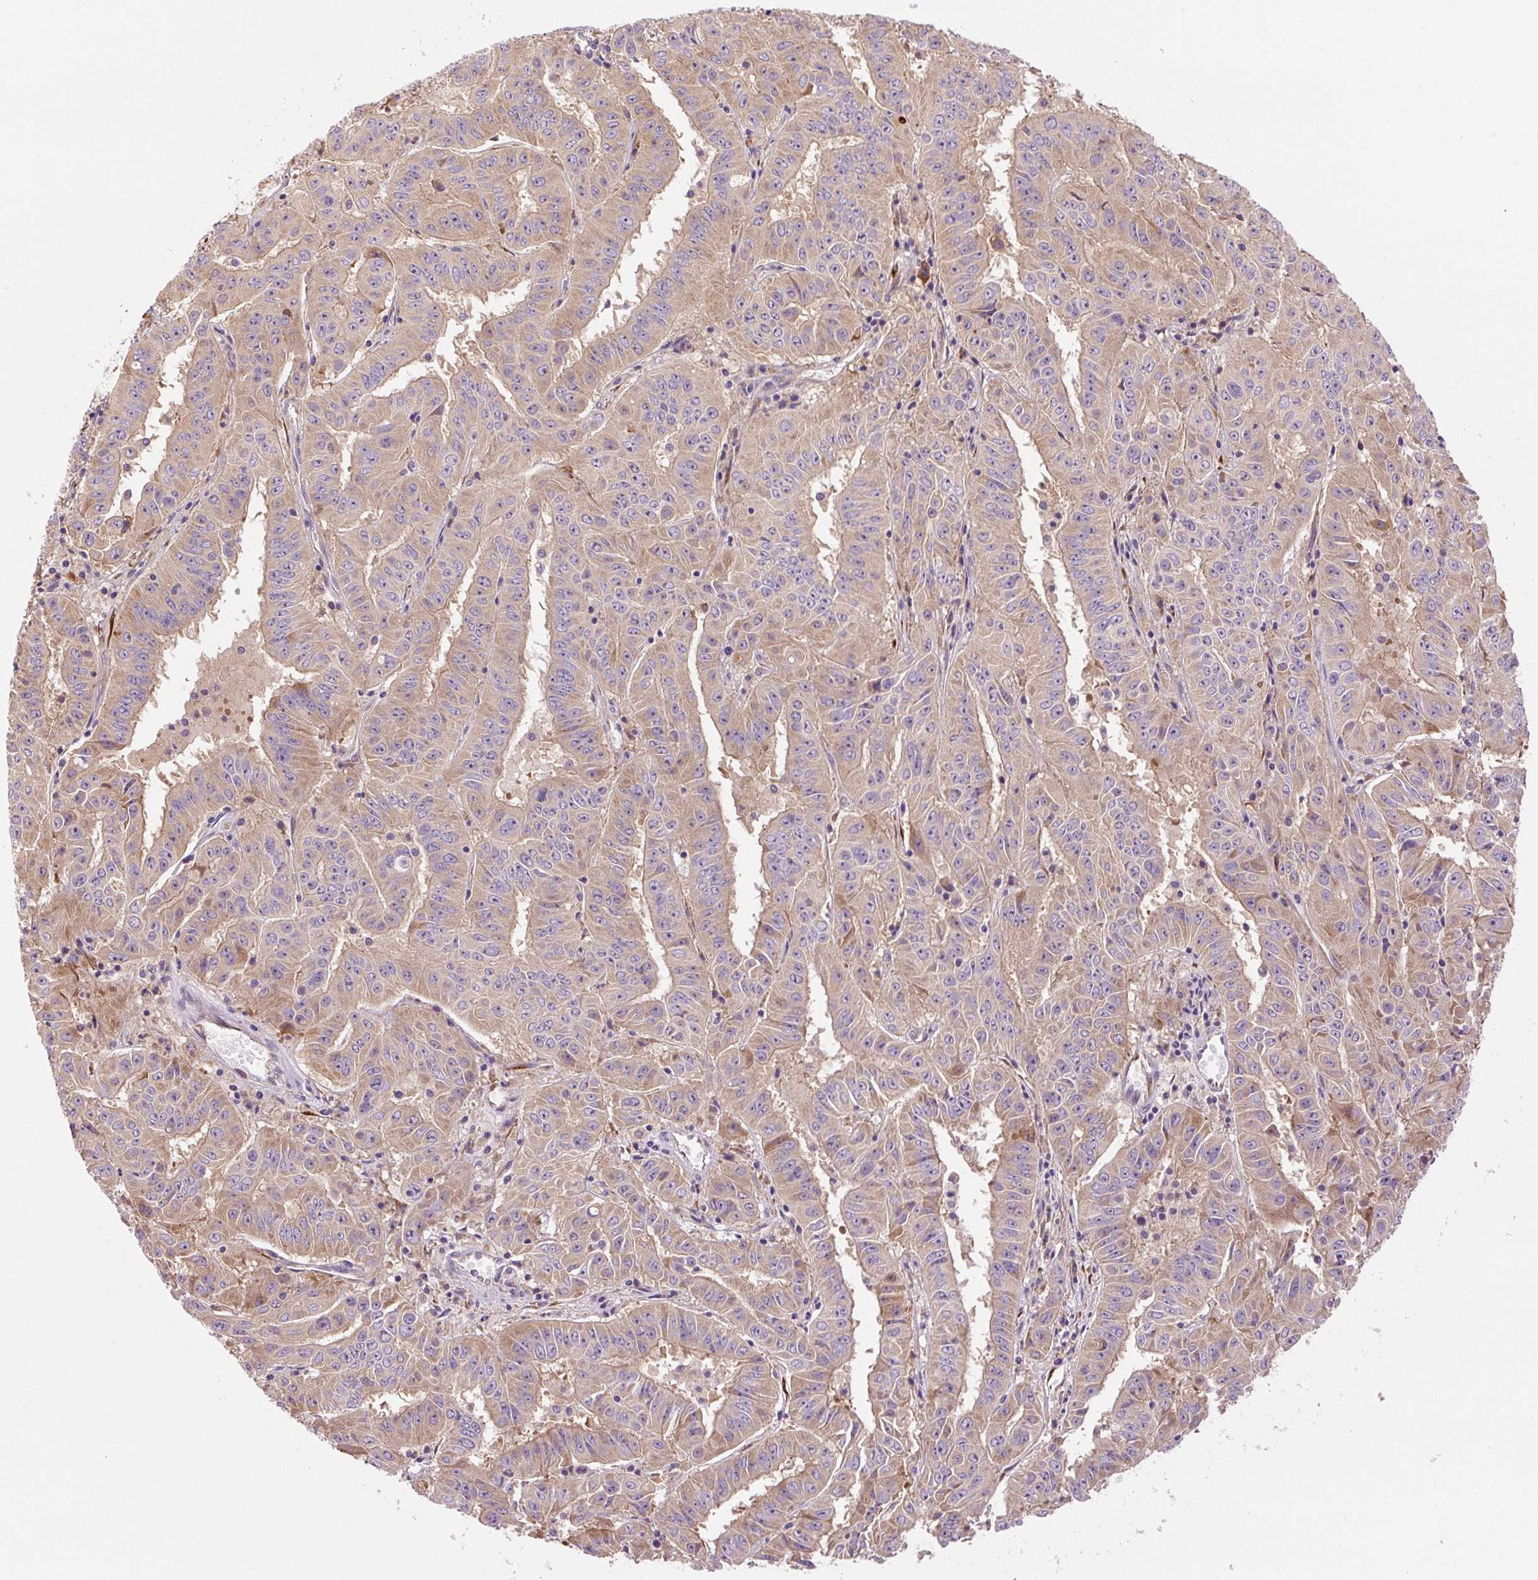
{"staining": {"intensity": "weak", "quantity": "25%-75%", "location": "cytoplasmic/membranous"}, "tissue": "pancreatic cancer", "cell_type": "Tumor cells", "image_type": "cancer", "snomed": [{"axis": "morphology", "description": "Adenocarcinoma, NOS"}, {"axis": "topography", "description": "Pancreas"}], "caption": "A high-resolution photomicrograph shows immunohistochemistry staining of pancreatic cancer, which displays weak cytoplasmic/membranous staining in approximately 25%-75% of tumor cells.", "gene": "PRSS48", "patient": {"sex": "male", "age": 63}}